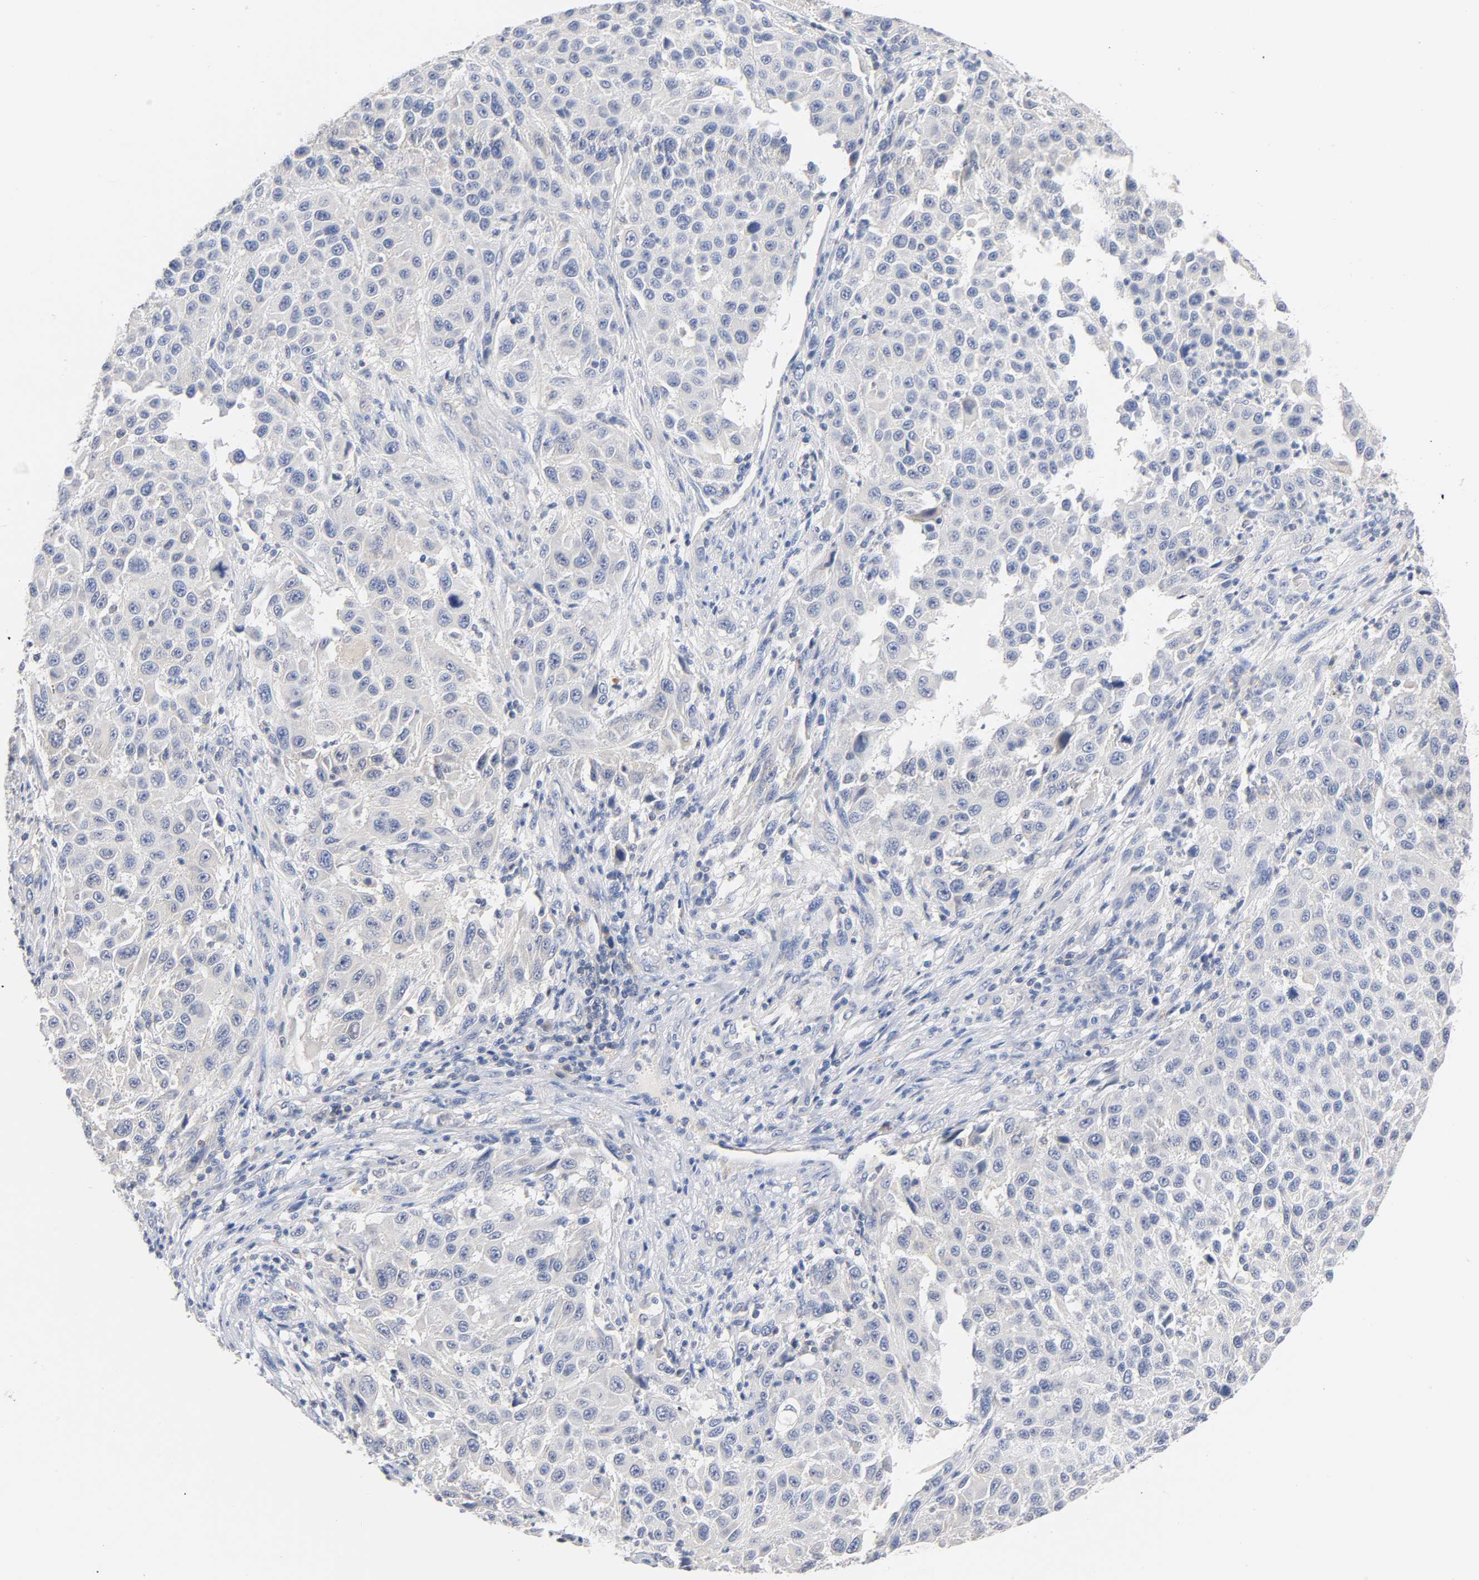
{"staining": {"intensity": "negative", "quantity": "none", "location": "none"}, "tissue": "melanoma", "cell_type": "Tumor cells", "image_type": "cancer", "snomed": [{"axis": "morphology", "description": "Malignant melanoma, Metastatic site"}, {"axis": "topography", "description": "Lymph node"}], "caption": "Malignant melanoma (metastatic site) stained for a protein using immunohistochemistry (IHC) shows no staining tumor cells.", "gene": "MALT1", "patient": {"sex": "male", "age": 61}}